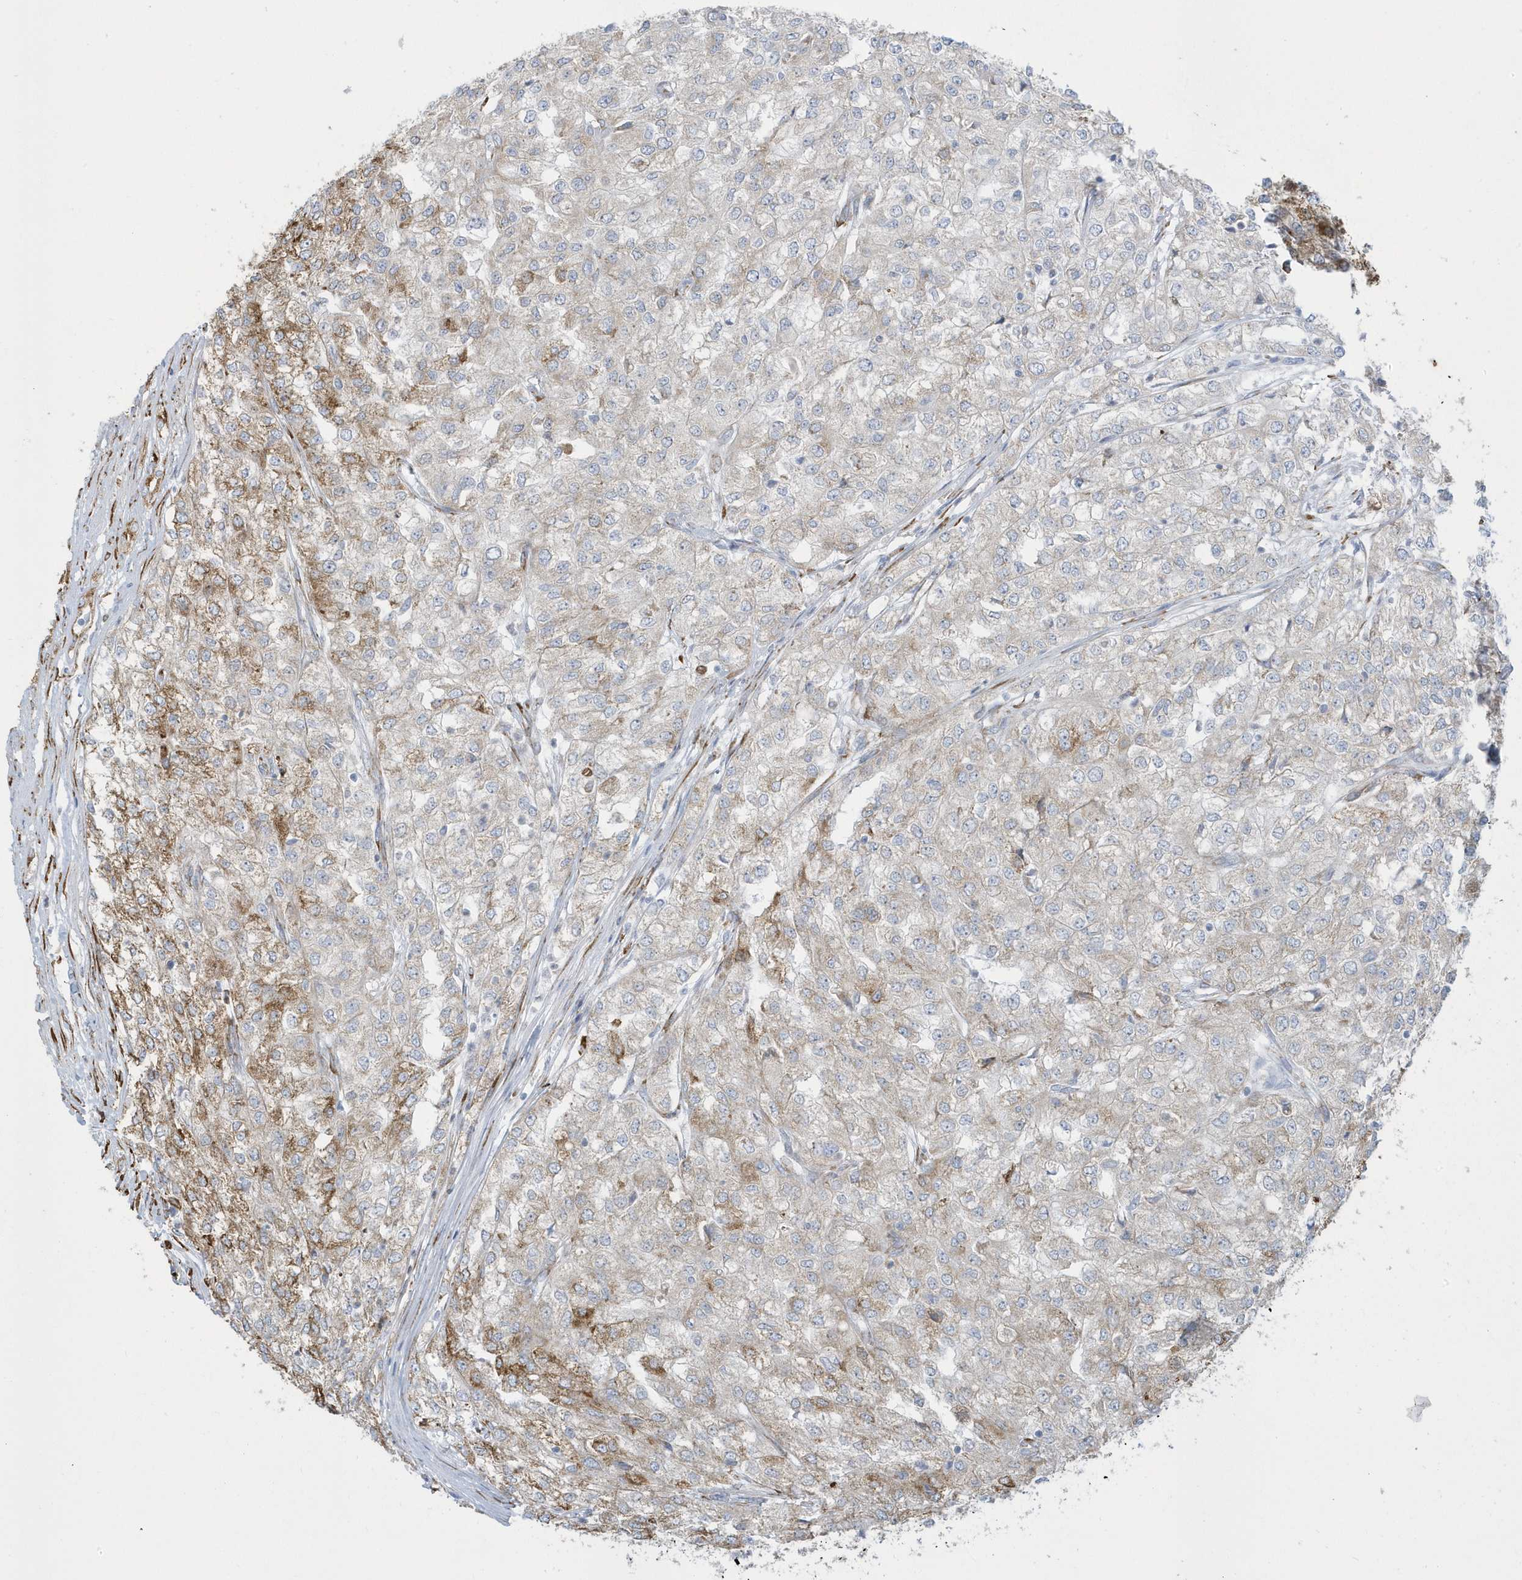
{"staining": {"intensity": "moderate", "quantity": "<25%", "location": "cytoplasmic/membranous"}, "tissue": "renal cancer", "cell_type": "Tumor cells", "image_type": "cancer", "snomed": [{"axis": "morphology", "description": "Adenocarcinoma, NOS"}, {"axis": "topography", "description": "Kidney"}], "caption": "Renal adenocarcinoma stained for a protein (brown) displays moderate cytoplasmic/membranous positive positivity in about <25% of tumor cells.", "gene": "DCAF1", "patient": {"sex": "female", "age": 54}}